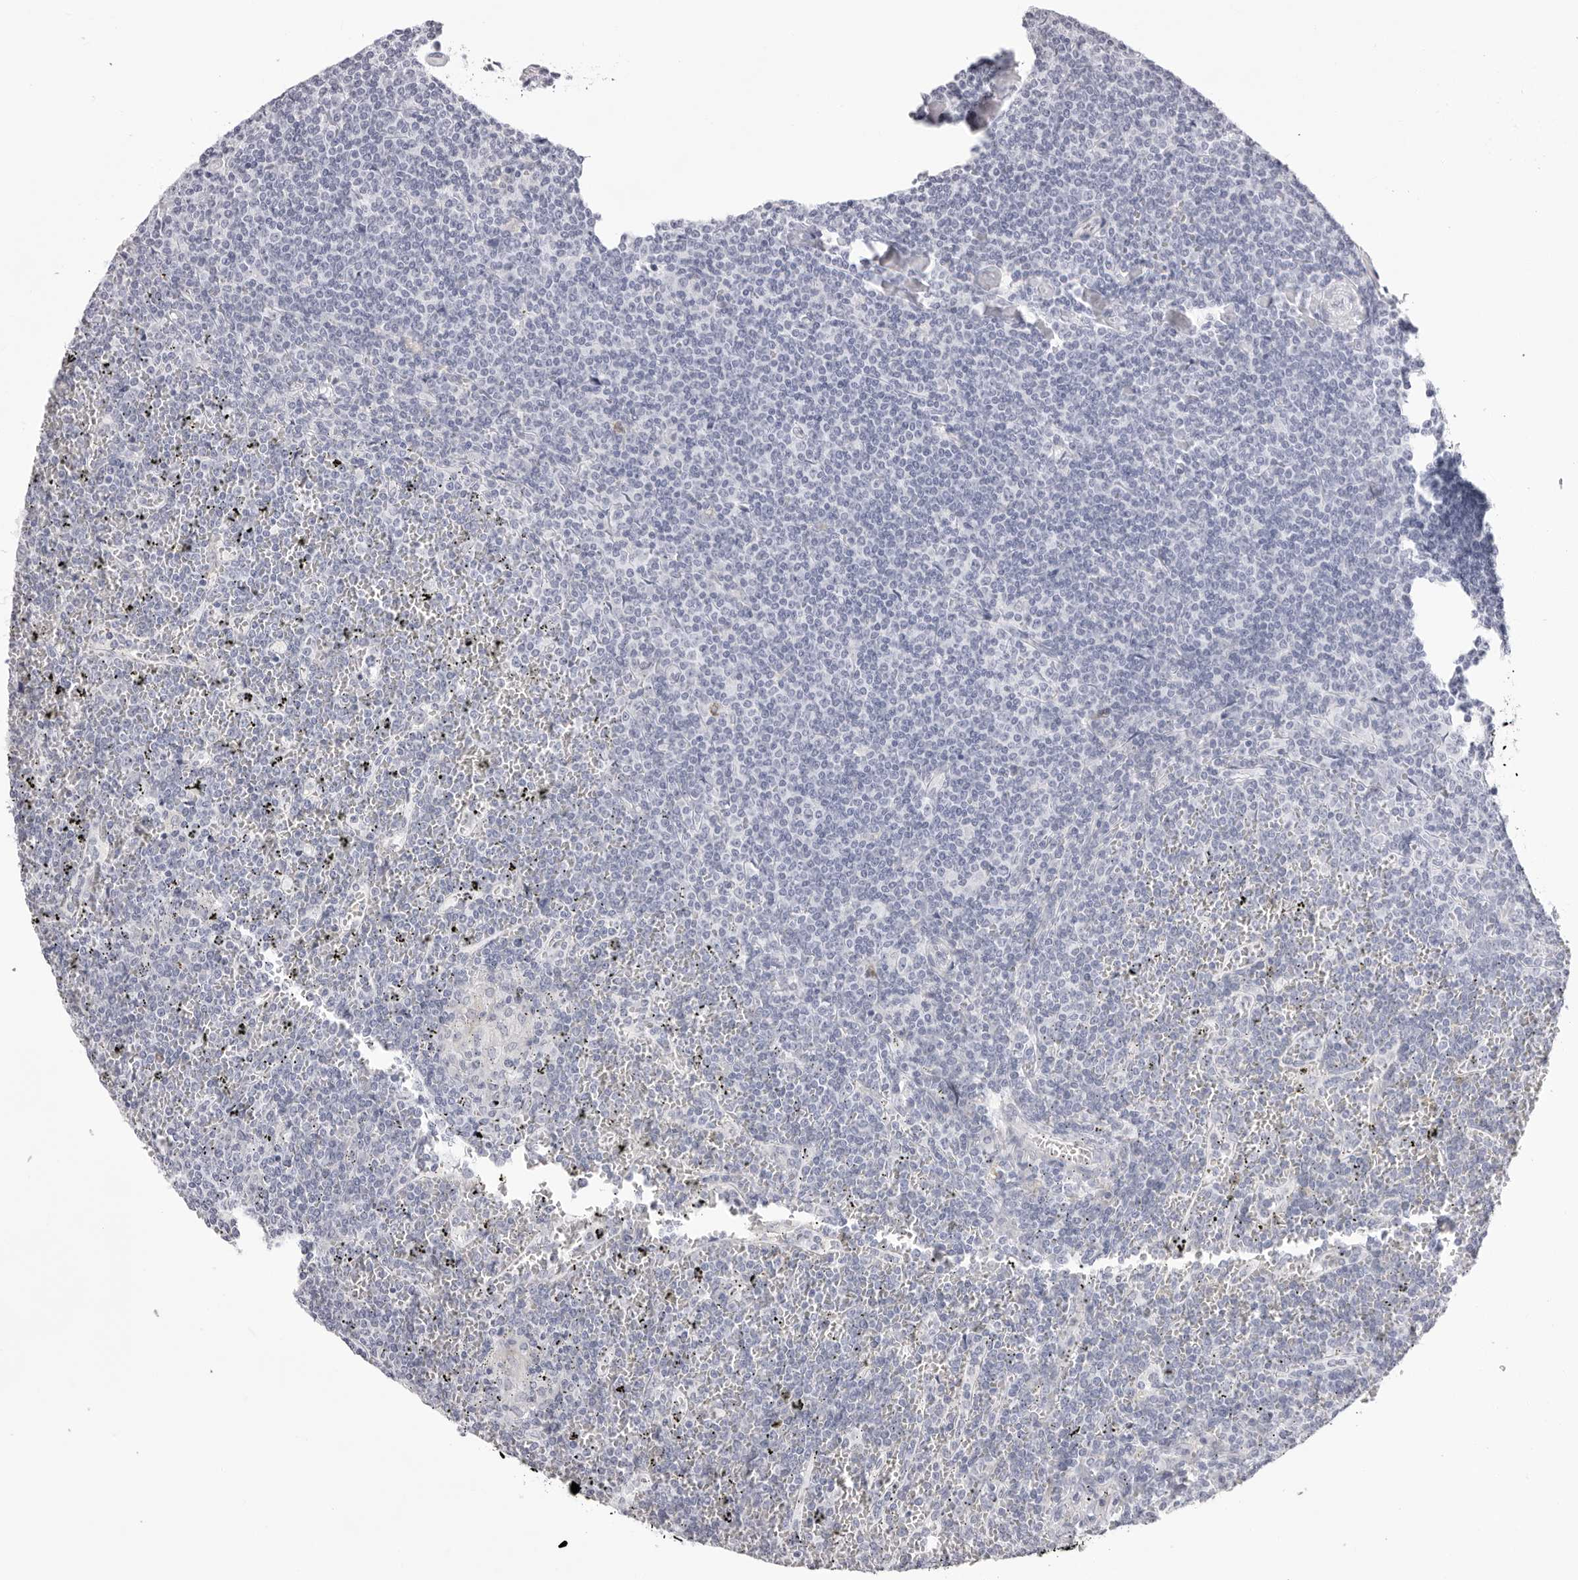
{"staining": {"intensity": "negative", "quantity": "none", "location": "none"}, "tissue": "lymphoma", "cell_type": "Tumor cells", "image_type": "cancer", "snomed": [{"axis": "morphology", "description": "Malignant lymphoma, non-Hodgkin's type, Low grade"}, {"axis": "topography", "description": "Spleen"}], "caption": "Tumor cells are negative for protein expression in human lymphoma.", "gene": "SMIM2", "patient": {"sex": "female", "age": 19}}